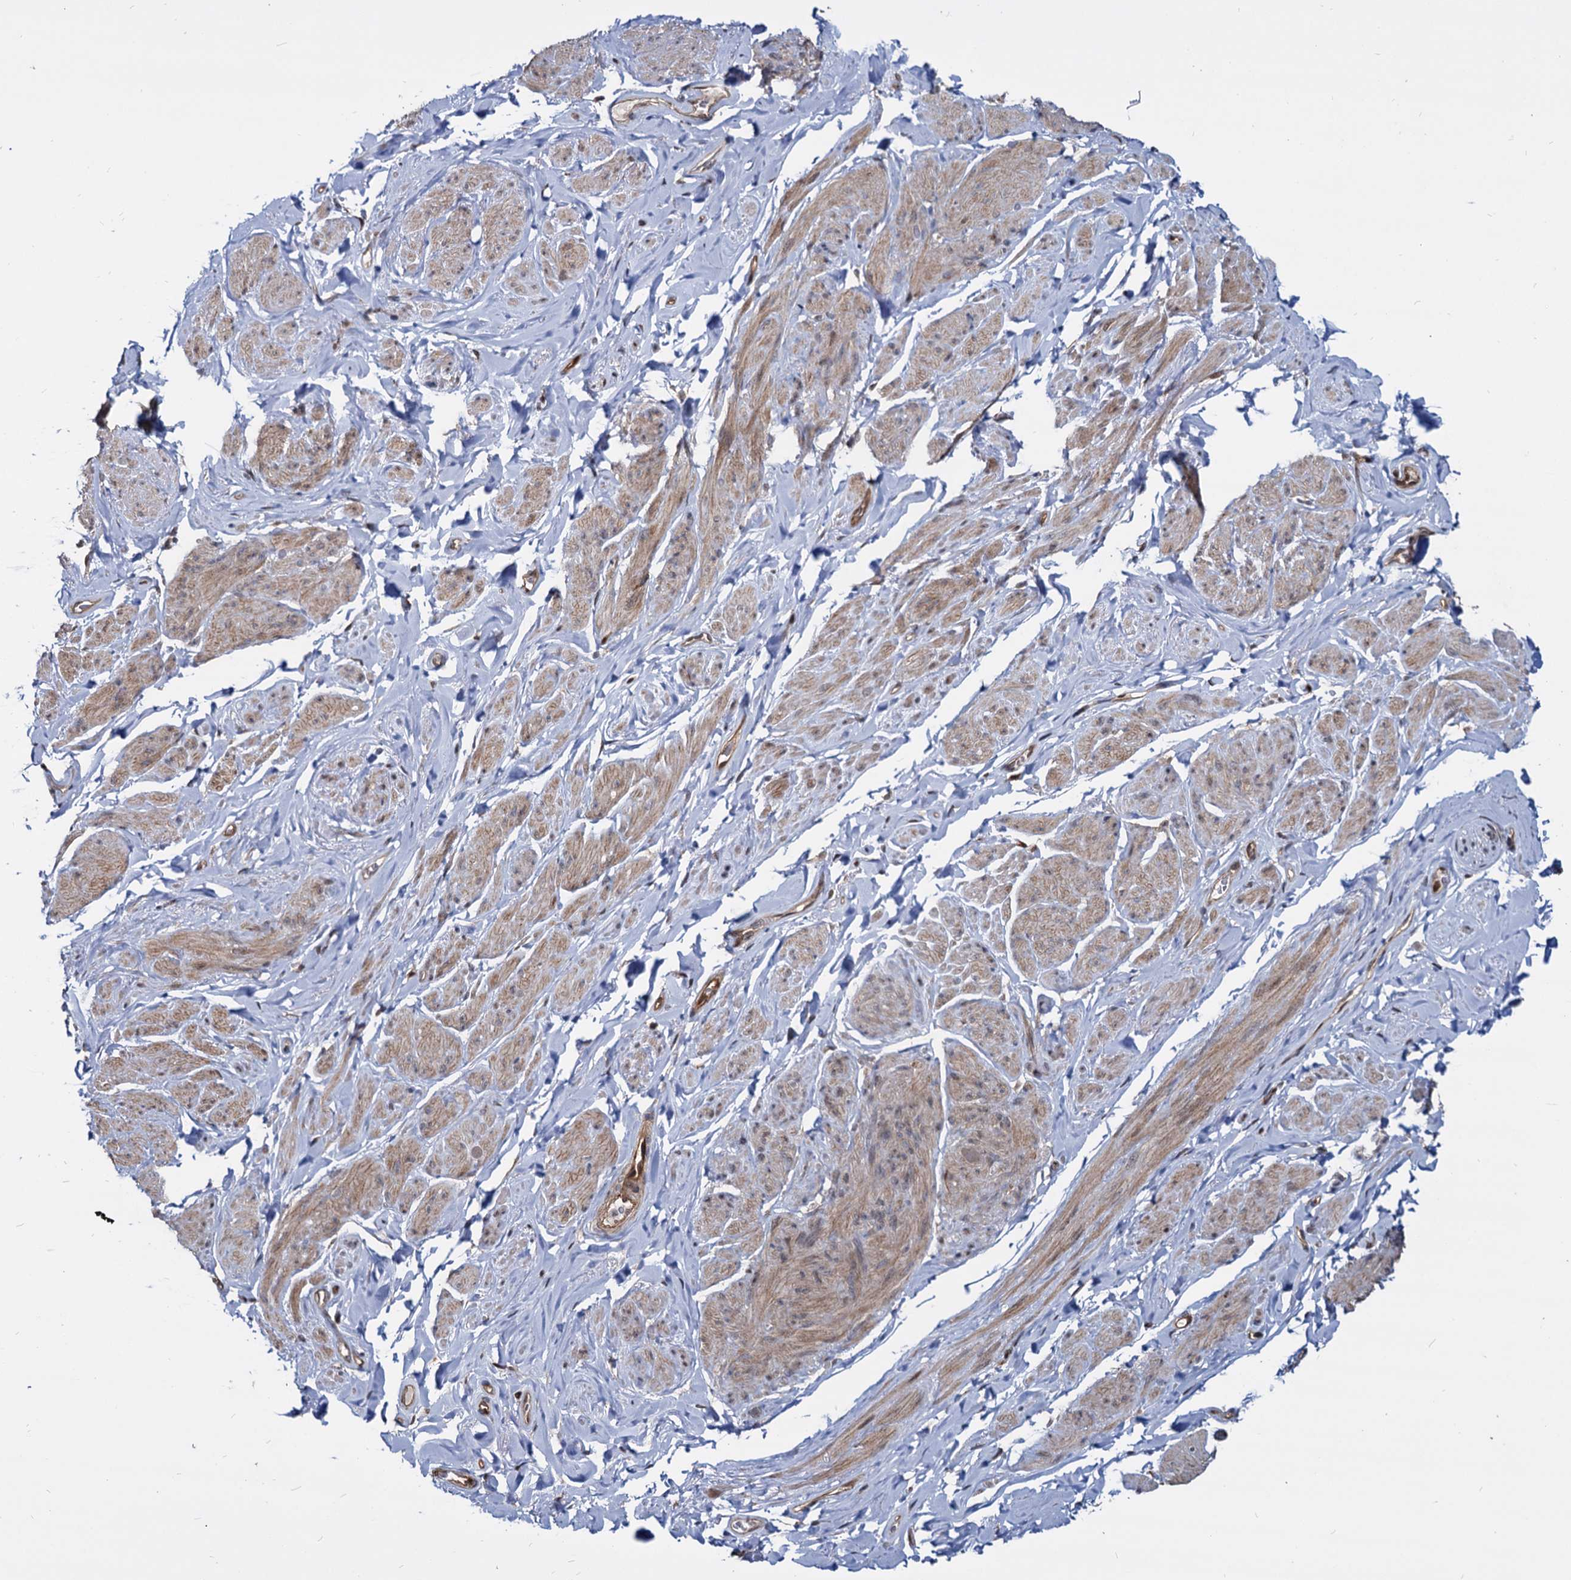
{"staining": {"intensity": "moderate", "quantity": ">75%", "location": "cytoplasmic/membranous,nuclear"}, "tissue": "smooth muscle", "cell_type": "Smooth muscle cells", "image_type": "normal", "snomed": [{"axis": "morphology", "description": "Normal tissue, NOS"}, {"axis": "topography", "description": "Smooth muscle"}, {"axis": "topography", "description": "Peripheral nerve tissue"}], "caption": "IHC (DAB (3,3'-diaminobenzidine)) staining of benign smooth muscle reveals moderate cytoplasmic/membranous,nuclear protein positivity in about >75% of smooth muscle cells. (Stains: DAB in brown, nuclei in blue, Microscopy: brightfield microscopy at high magnification).", "gene": "UBLCP1", "patient": {"sex": "male", "age": 69}}